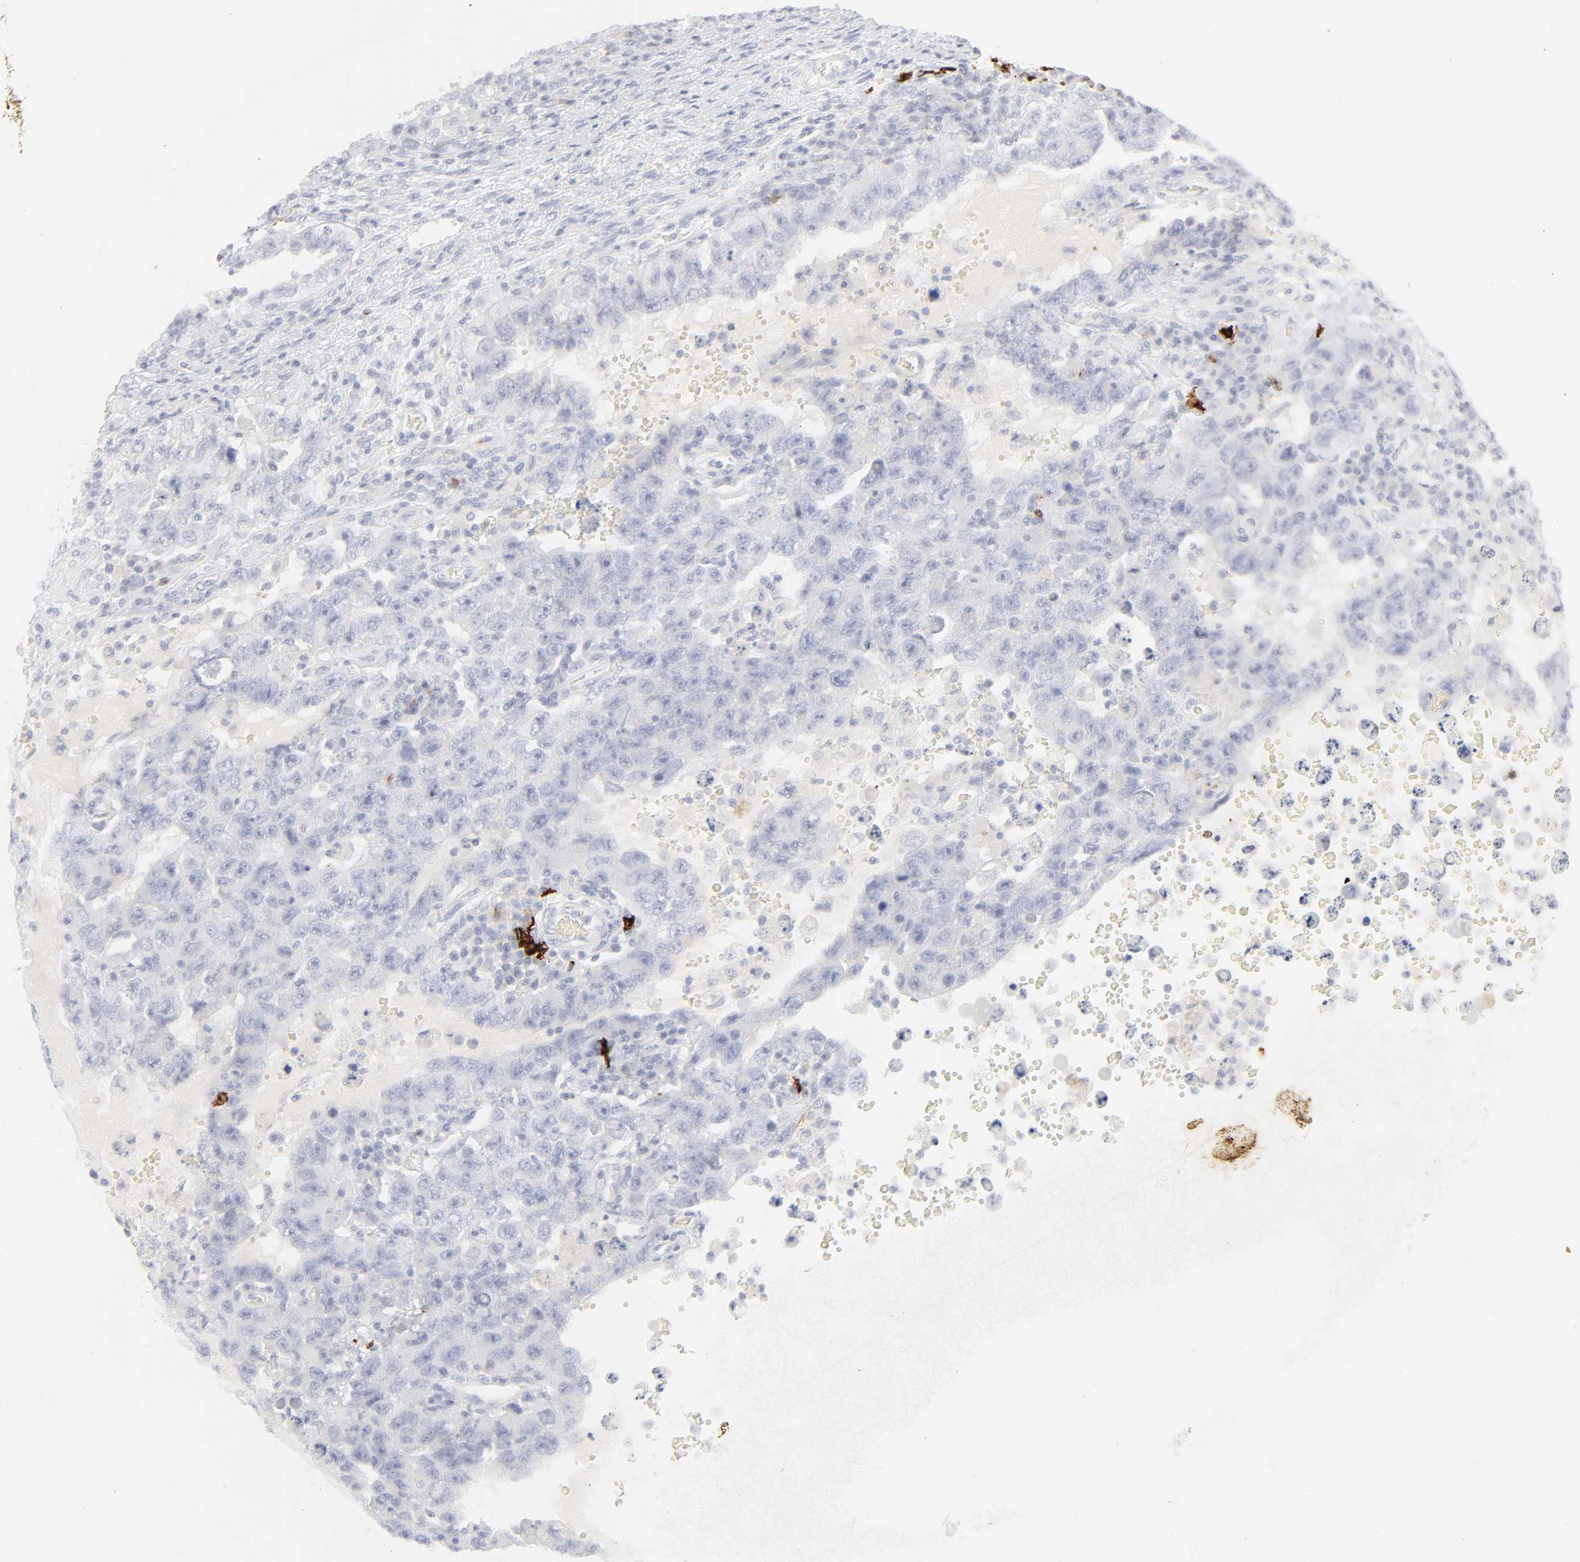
{"staining": {"intensity": "negative", "quantity": "none", "location": "none"}, "tissue": "testis cancer", "cell_type": "Tumor cells", "image_type": "cancer", "snomed": [{"axis": "morphology", "description": "Carcinoma, Embryonal, NOS"}, {"axis": "topography", "description": "Testis"}], "caption": "The micrograph displays no significant expression in tumor cells of testis cancer (embryonal carcinoma).", "gene": "CCR7", "patient": {"sex": "male", "age": 26}}